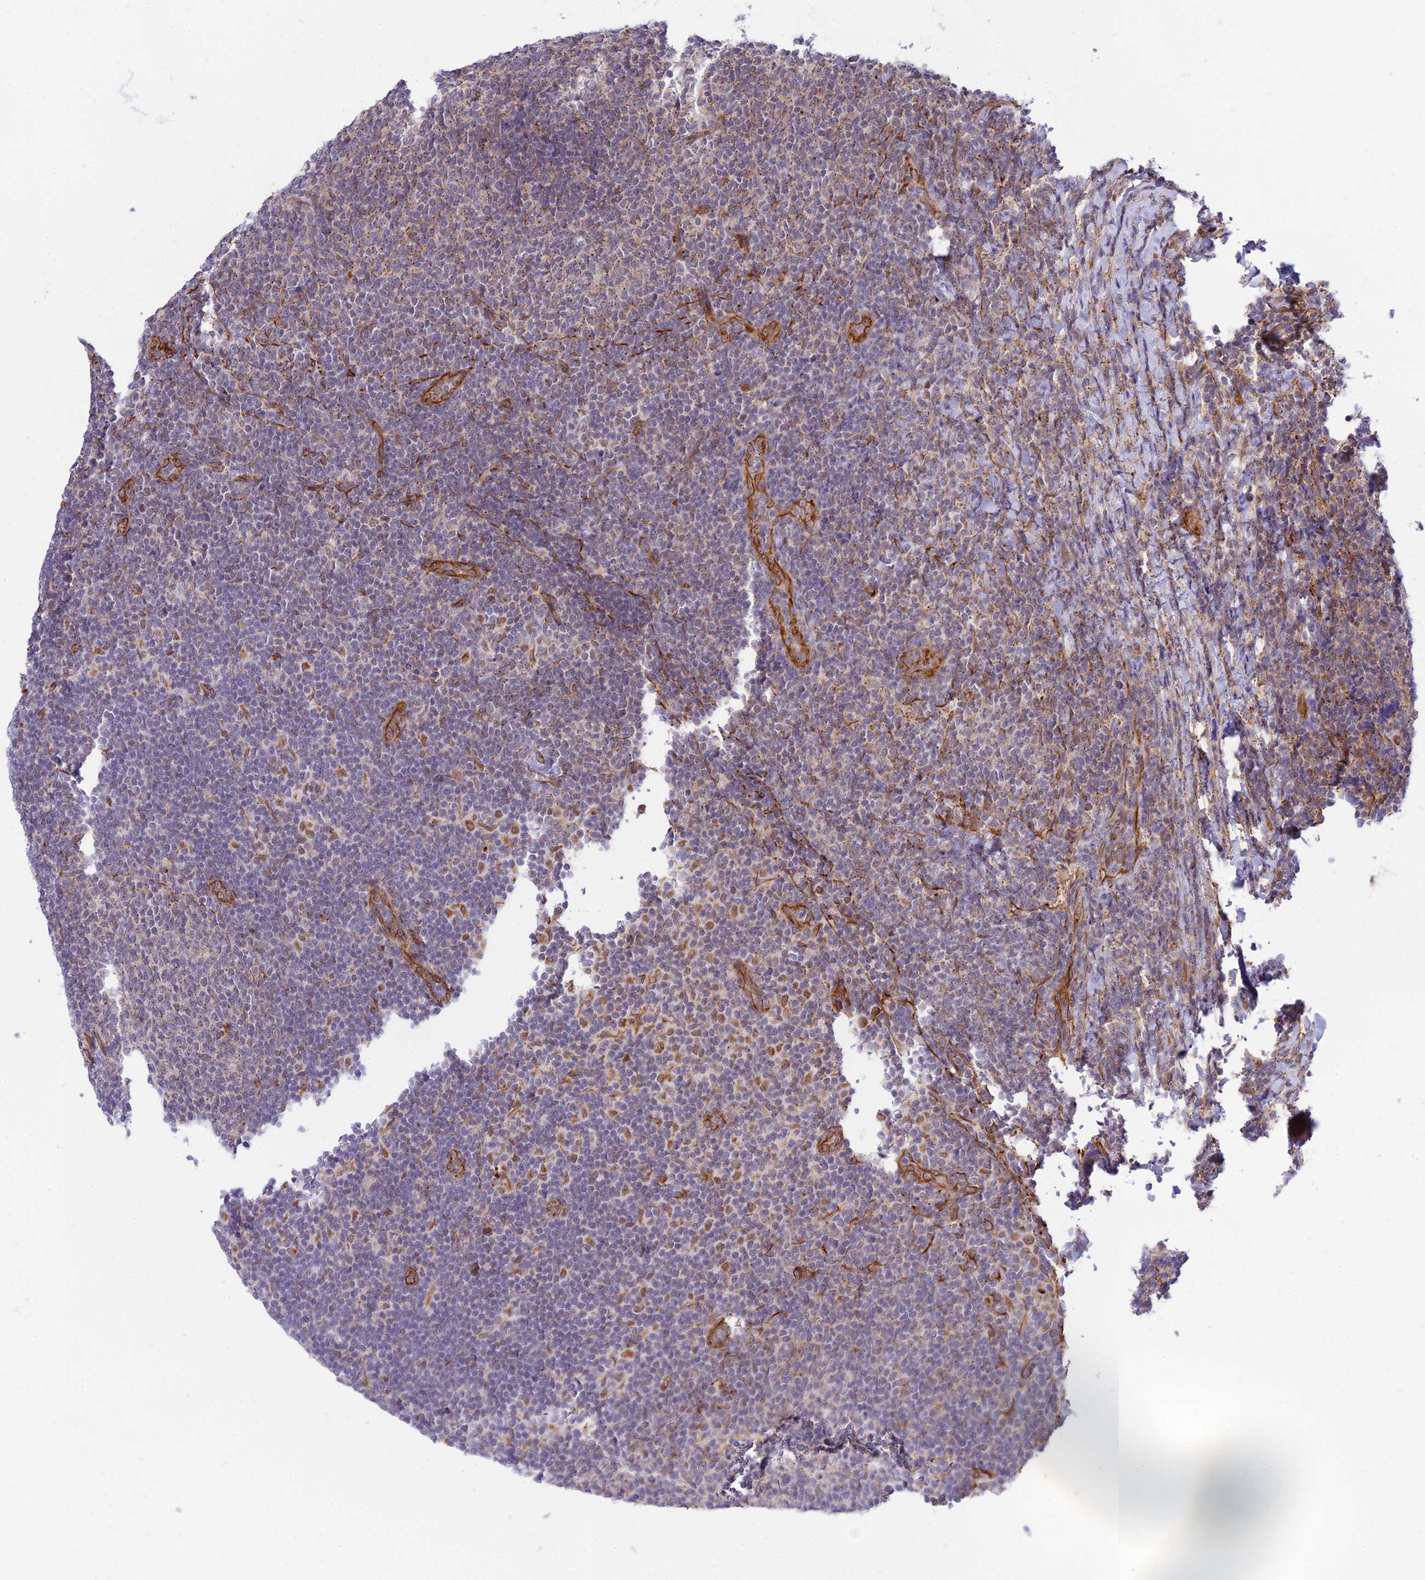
{"staining": {"intensity": "weak", "quantity": "25%-75%", "location": "cytoplasmic/membranous"}, "tissue": "lymphoma", "cell_type": "Tumor cells", "image_type": "cancer", "snomed": [{"axis": "morphology", "description": "Malignant lymphoma, non-Hodgkin's type, Low grade"}, {"axis": "topography", "description": "Lymph node"}], "caption": "Immunohistochemical staining of human malignant lymphoma, non-Hodgkin's type (low-grade) shows low levels of weak cytoplasmic/membranous staining in about 25%-75% of tumor cells. The protein of interest is shown in brown color, while the nuclei are stained blue.", "gene": "SAPCD2", "patient": {"sex": "male", "age": 66}}